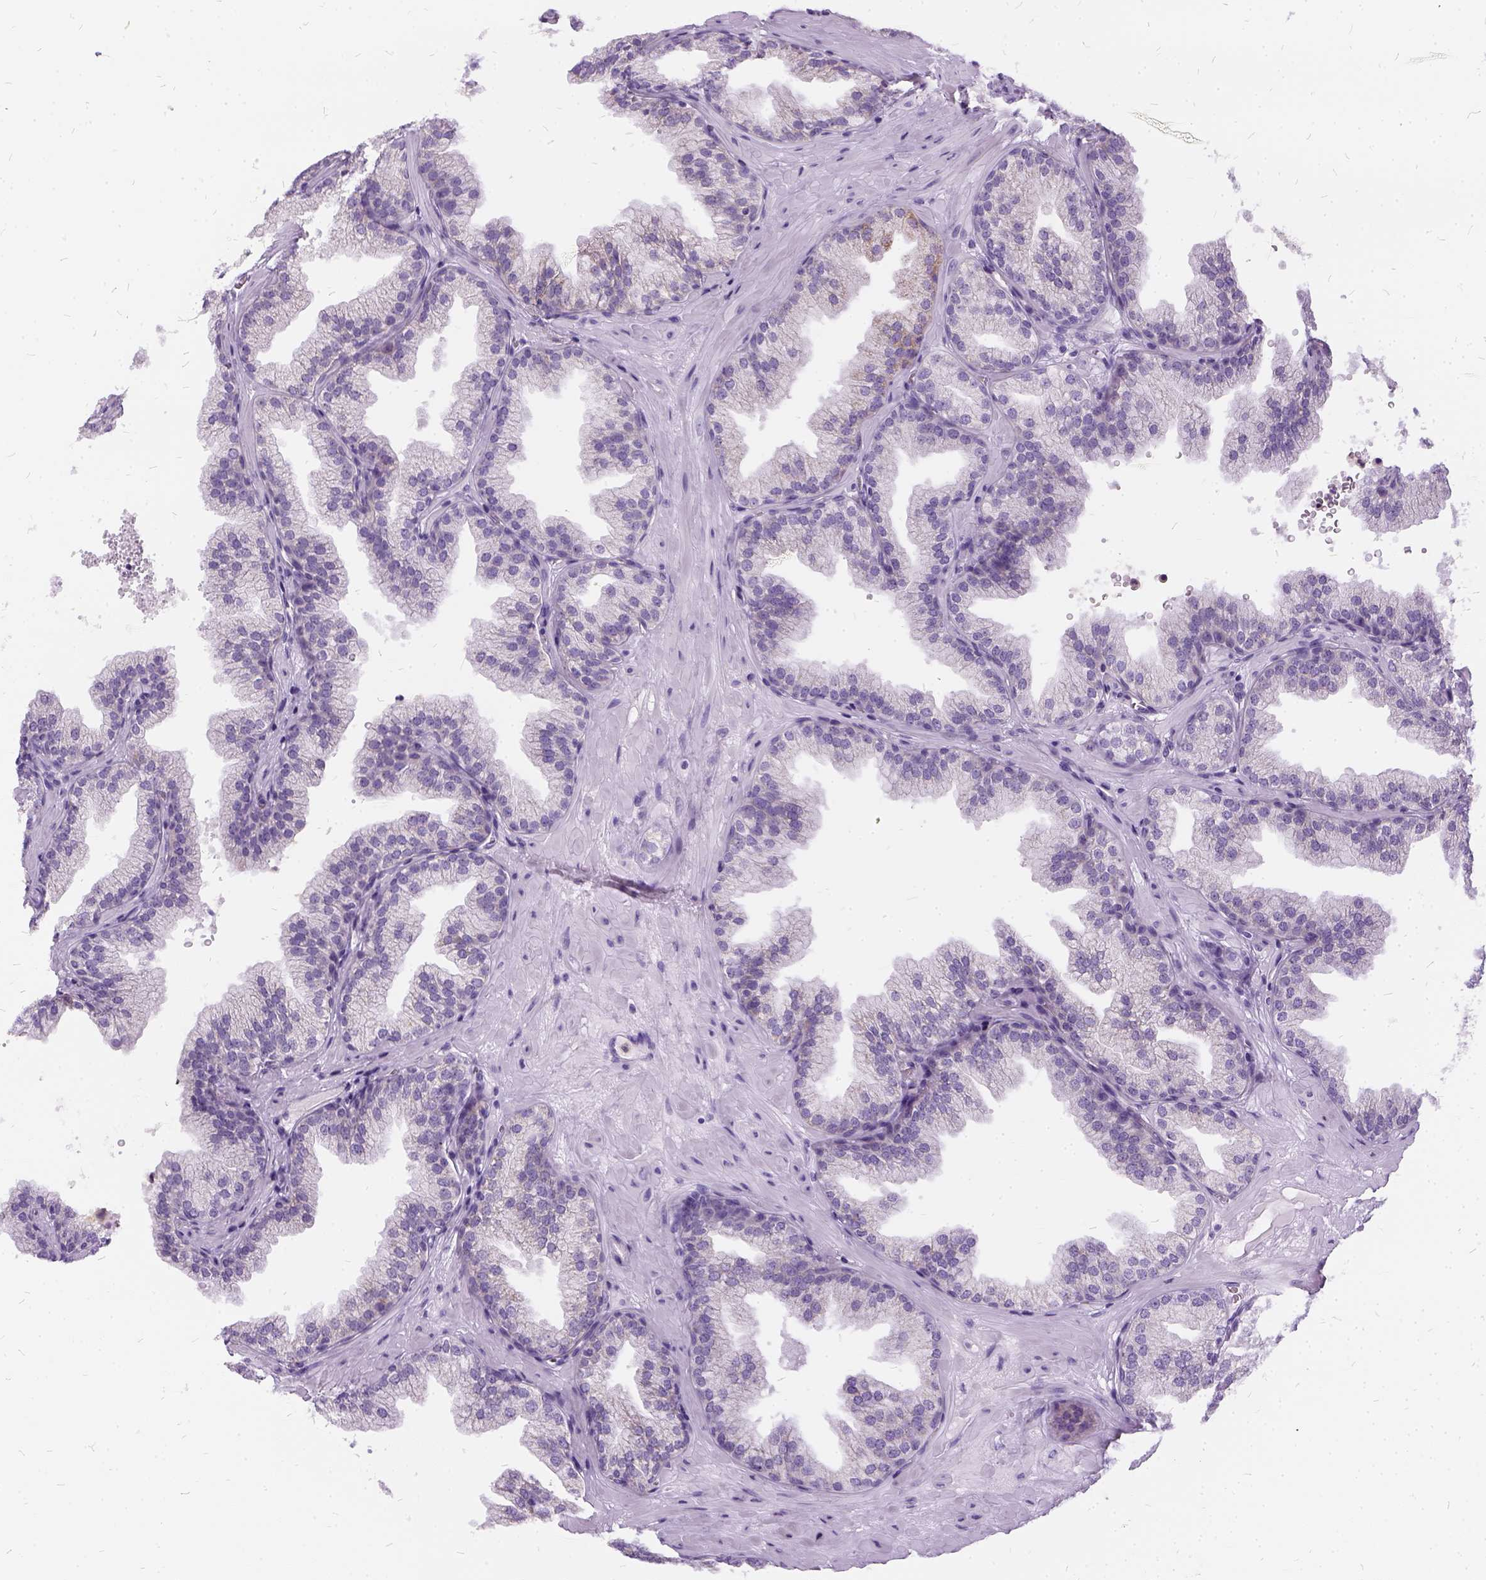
{"staining": {"intensity": "negative", "quantity": "none", "location": "none"}, "tissue": "prostate", "cell_type": "Glandular cells", "image_type": "normal", "snomed": [{"axis": "morphology", "description": "Normal tissue, NOS"}, {"axis": "topography", "description": "Prostate"}], "caption": "IHC image of benign prostate: prostate stained with DAB (3,3'-diaminobenzidine) demonstrates no significant protein expression in glandular cells.", "gene": "FDX1", "patient": {"sex": "male", "age": 37}}